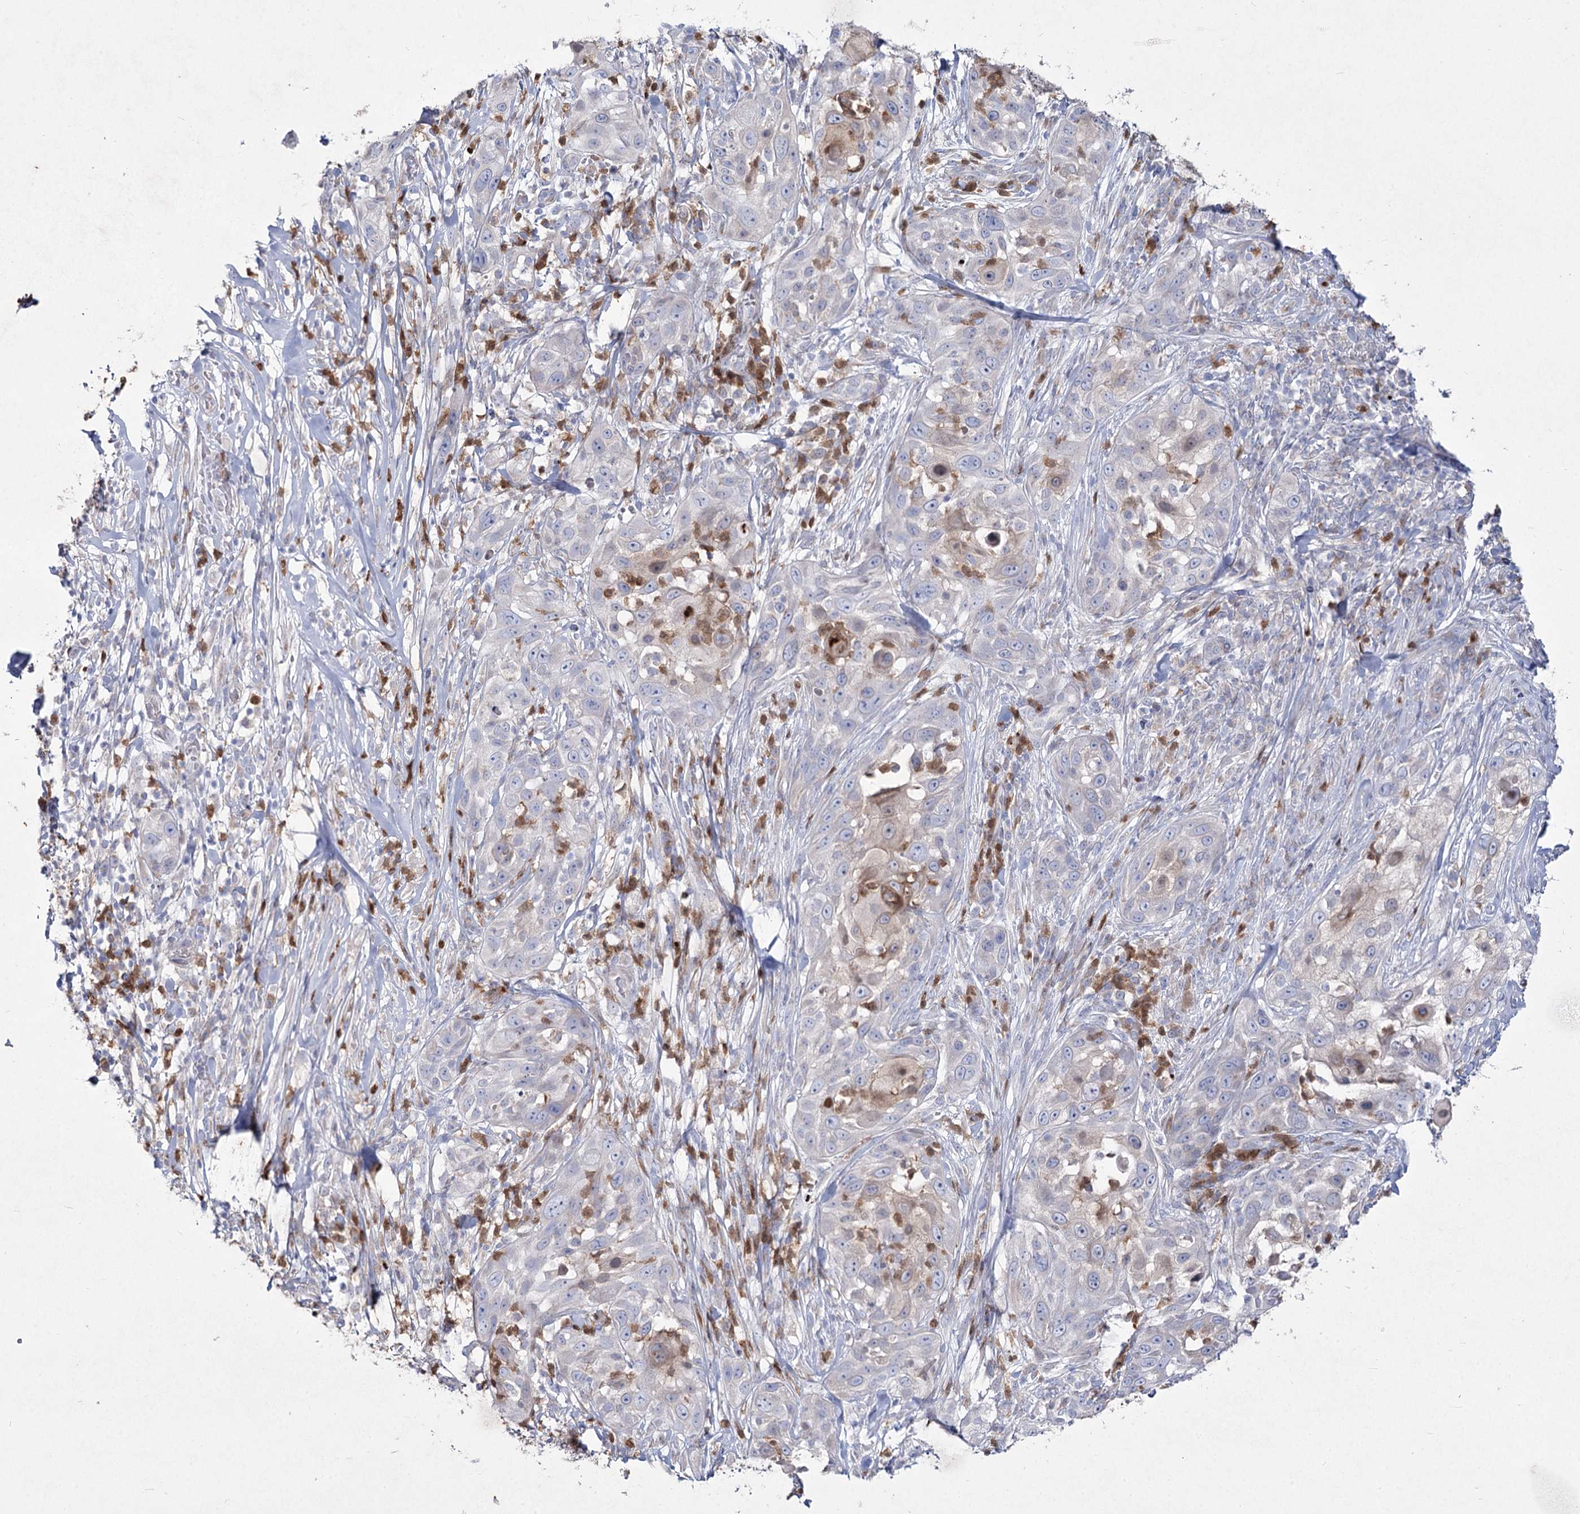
{"staining": {"intensity": "negative", "quantity": "none", "location": "none"}, "tissue": "skin cancer", "cell_type": "Tumor cells", "image_type": "cancer", "snomed": [{"axis": "morphology", "description": "Squamous cell carcinoma, NOS"}, {"axis": "topography", "description": "Skin"}], "caption": "Tumor cells show no significant protein positivity in skin cancer (squamous cell carcinoma).", "gene": "NIPAL4", "patient": {"sex": "female", "age": 44}}